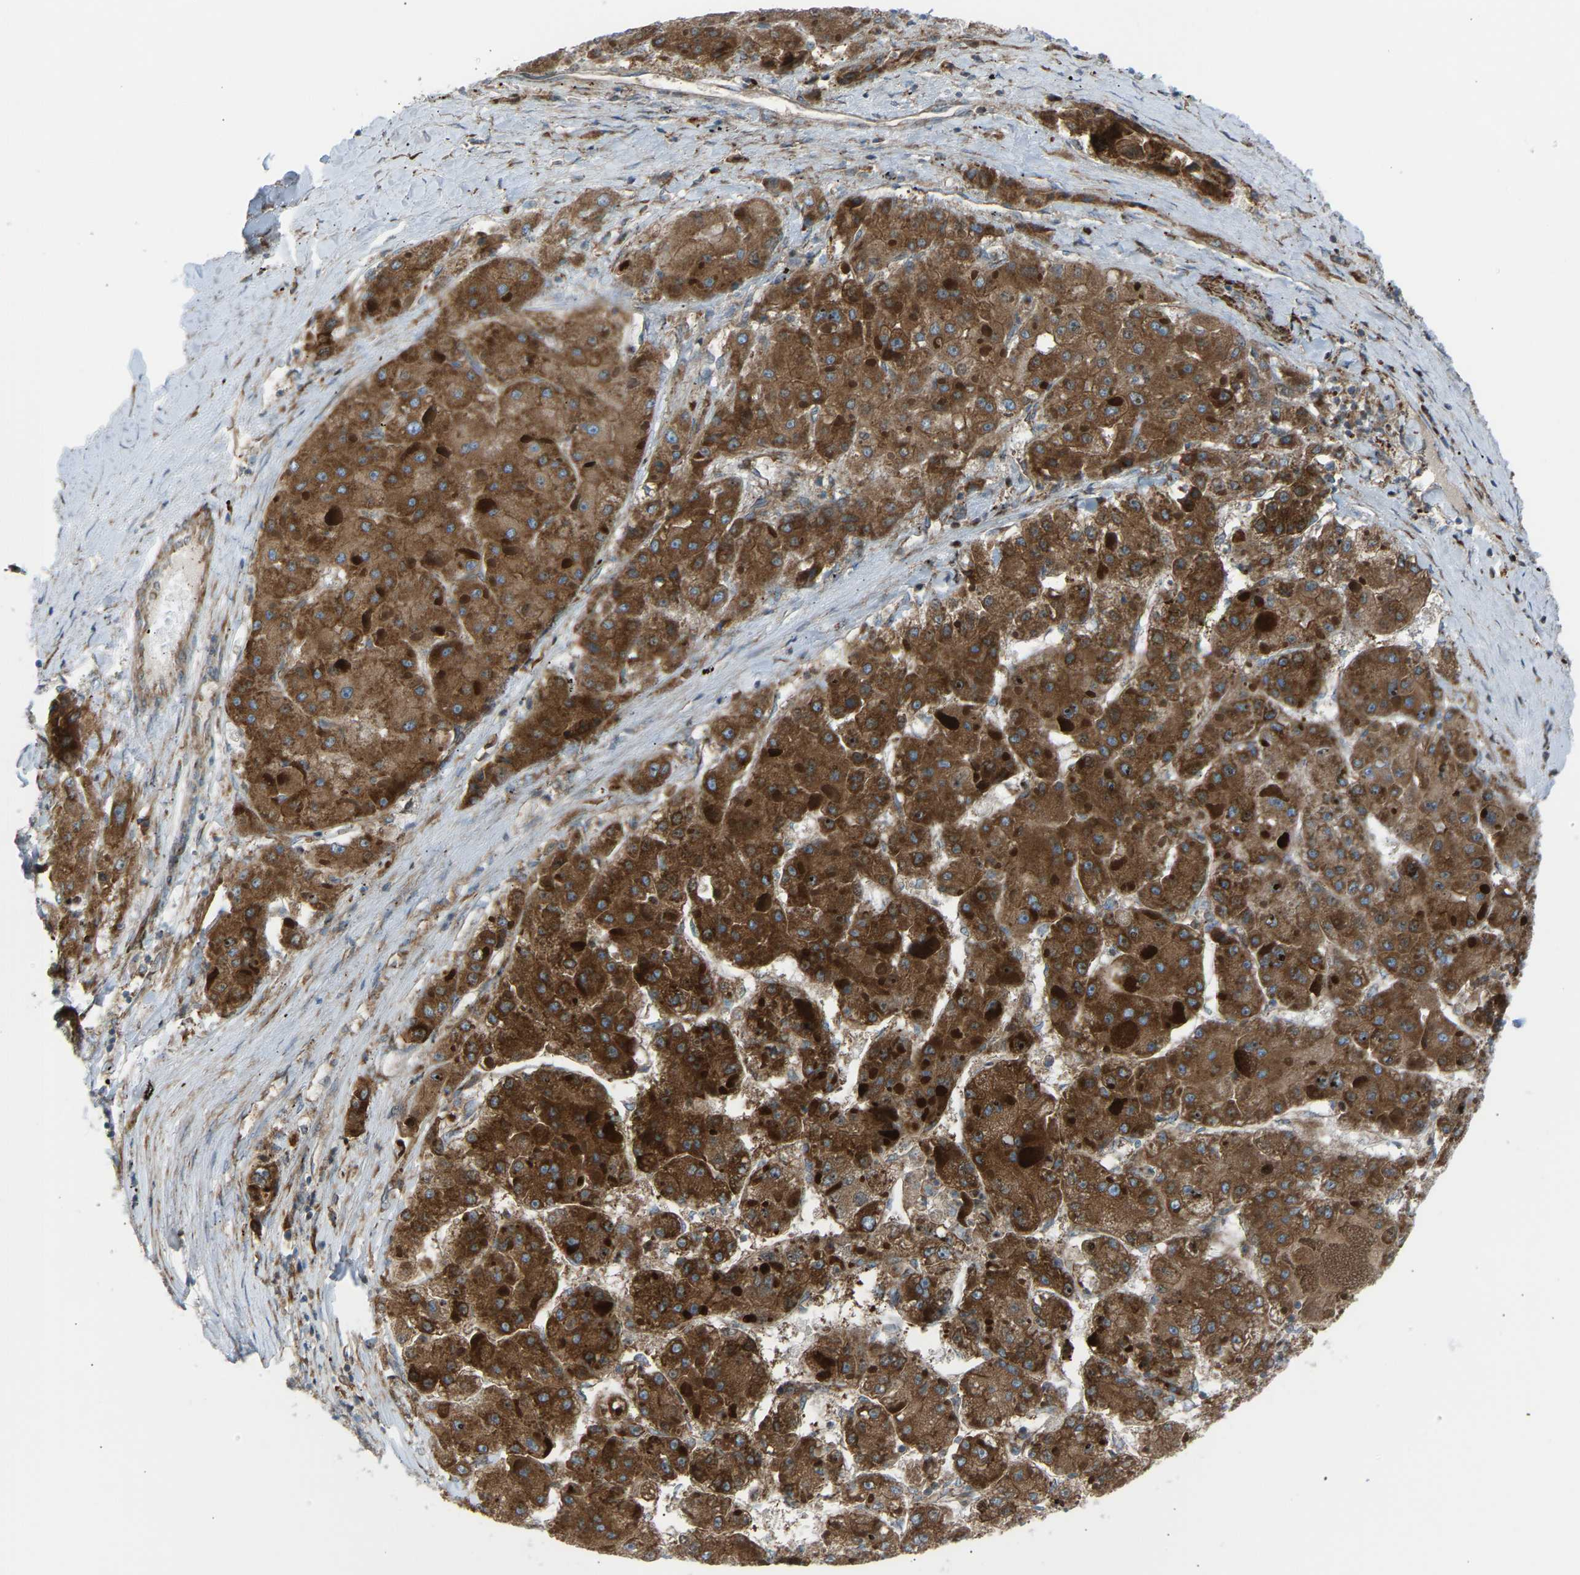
{"staining": {"intensity": "strong", "quantity": ">75%", "location": "cytoplasmic/membranous"}, "tissue": "liver cancer", "cell_type": "Tumor cells", "image_type": "cancer", "snomed": [{"axis": "morphology", "description": "Carcinoma, Hepatocellular, NOS"}, {"axis": "topography", "description": "Liver"}], "caption": "Protein expression analysis of human liver cancer reveals strong cytoplasmic/membranous positivity in about >75% of tumor cells.", "gene": "VPS41", "patient": {"sex": "female", "age": 73}}